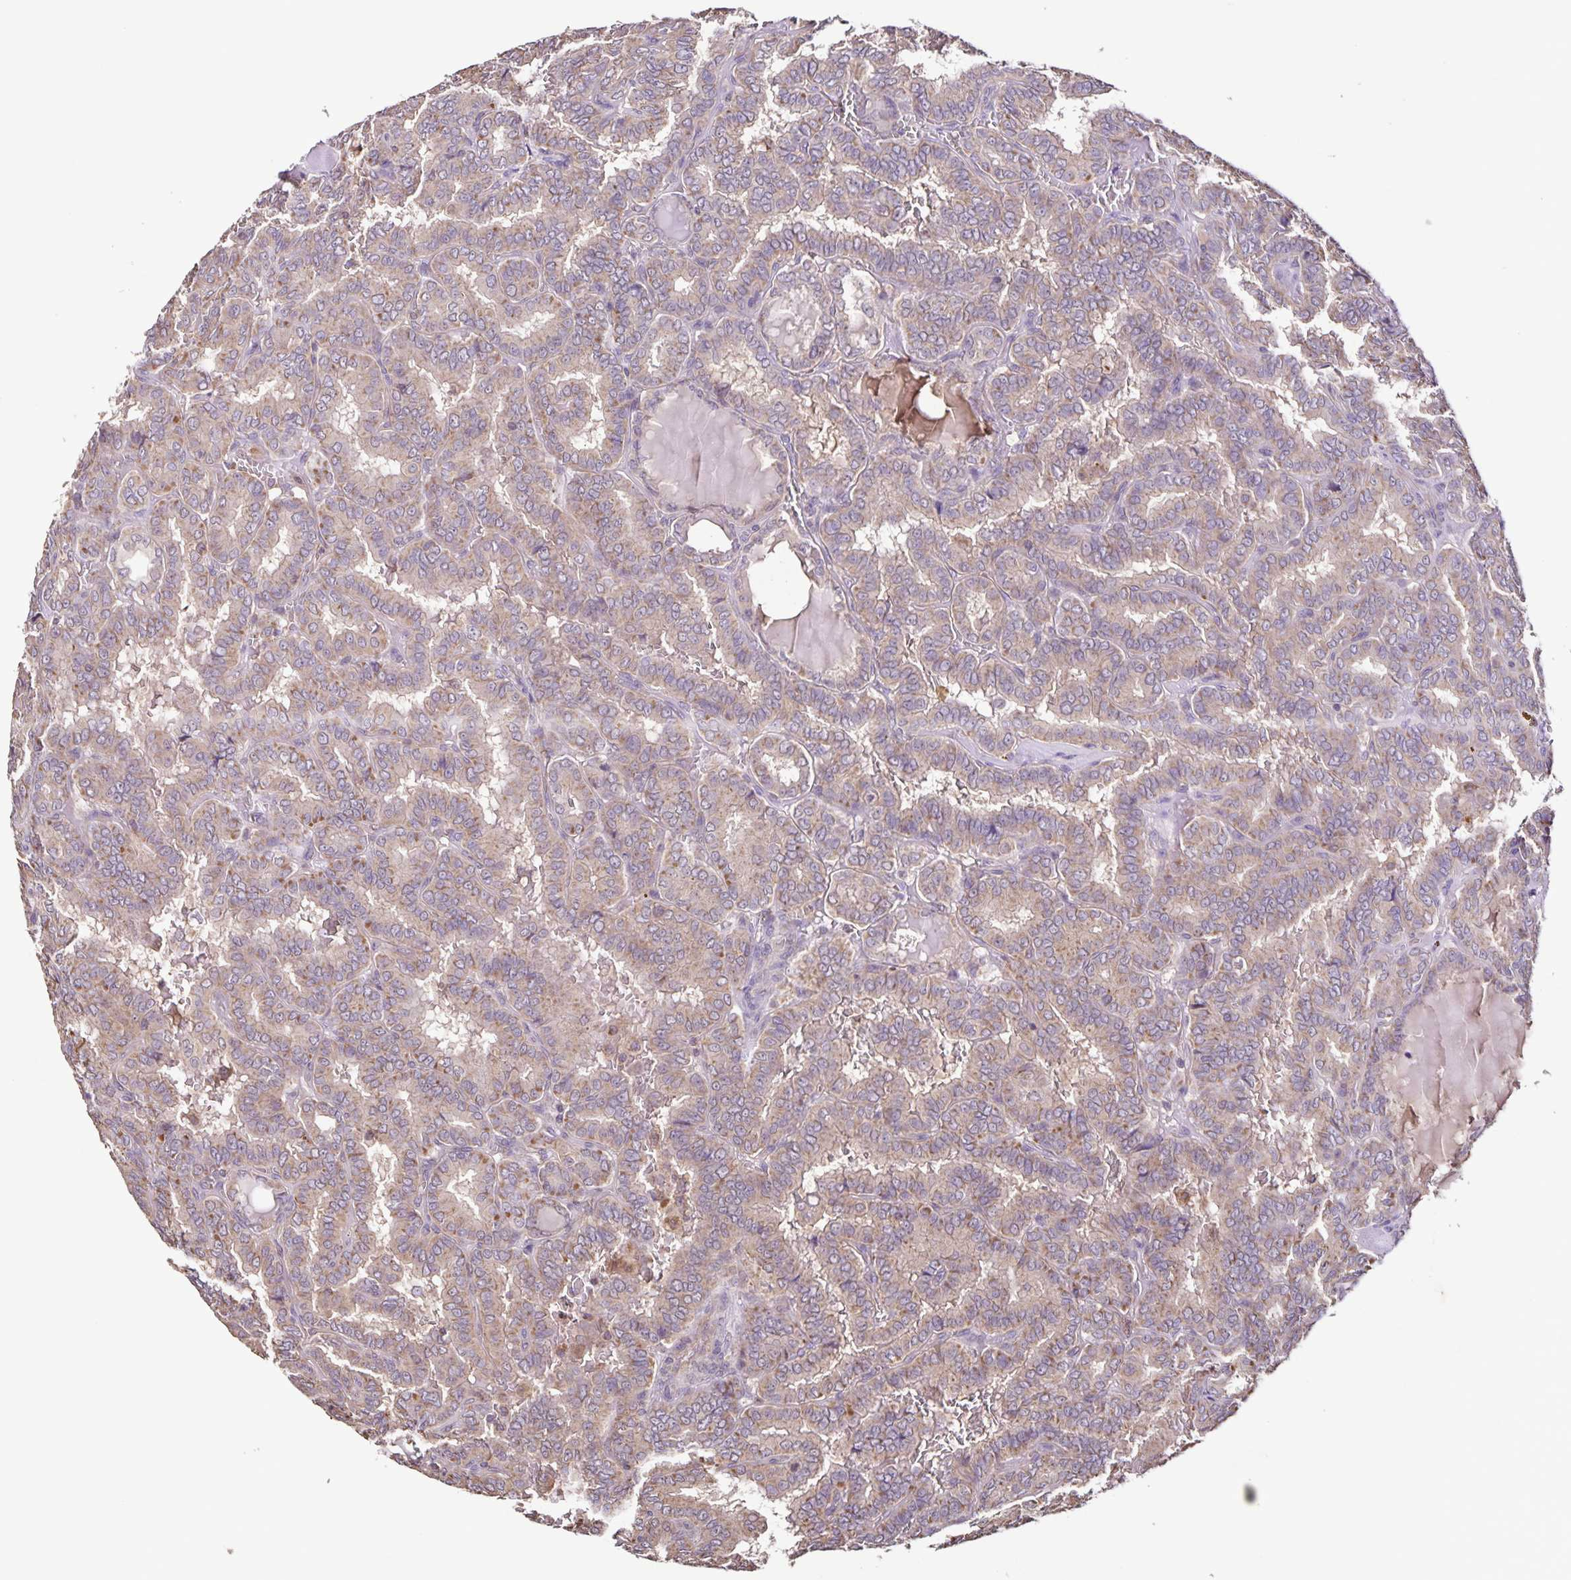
{"staining": {"intensity": "weak", "quantity": "25%-75%", "location": "cytoplasmic/membranous"}, "tissue": "thyroid cancer", "cell_type": "Tumor cells", "image_type": "cancer", "snomed": [{"axis": "morphology", "description": "Papillary adenocarcinoma, NOS"}, {"axis": "topography", "description": "Thyroid gland"}], "caption": "Protein expression analysis of human thyroid cancer (papillary adenocarcinoma) reveals weak cytoplasmic/membranous positivity in about 25%-75% of tumor cells.", "gene": "MAN1A1", "patient": {"sex": "female", "age": 46}}